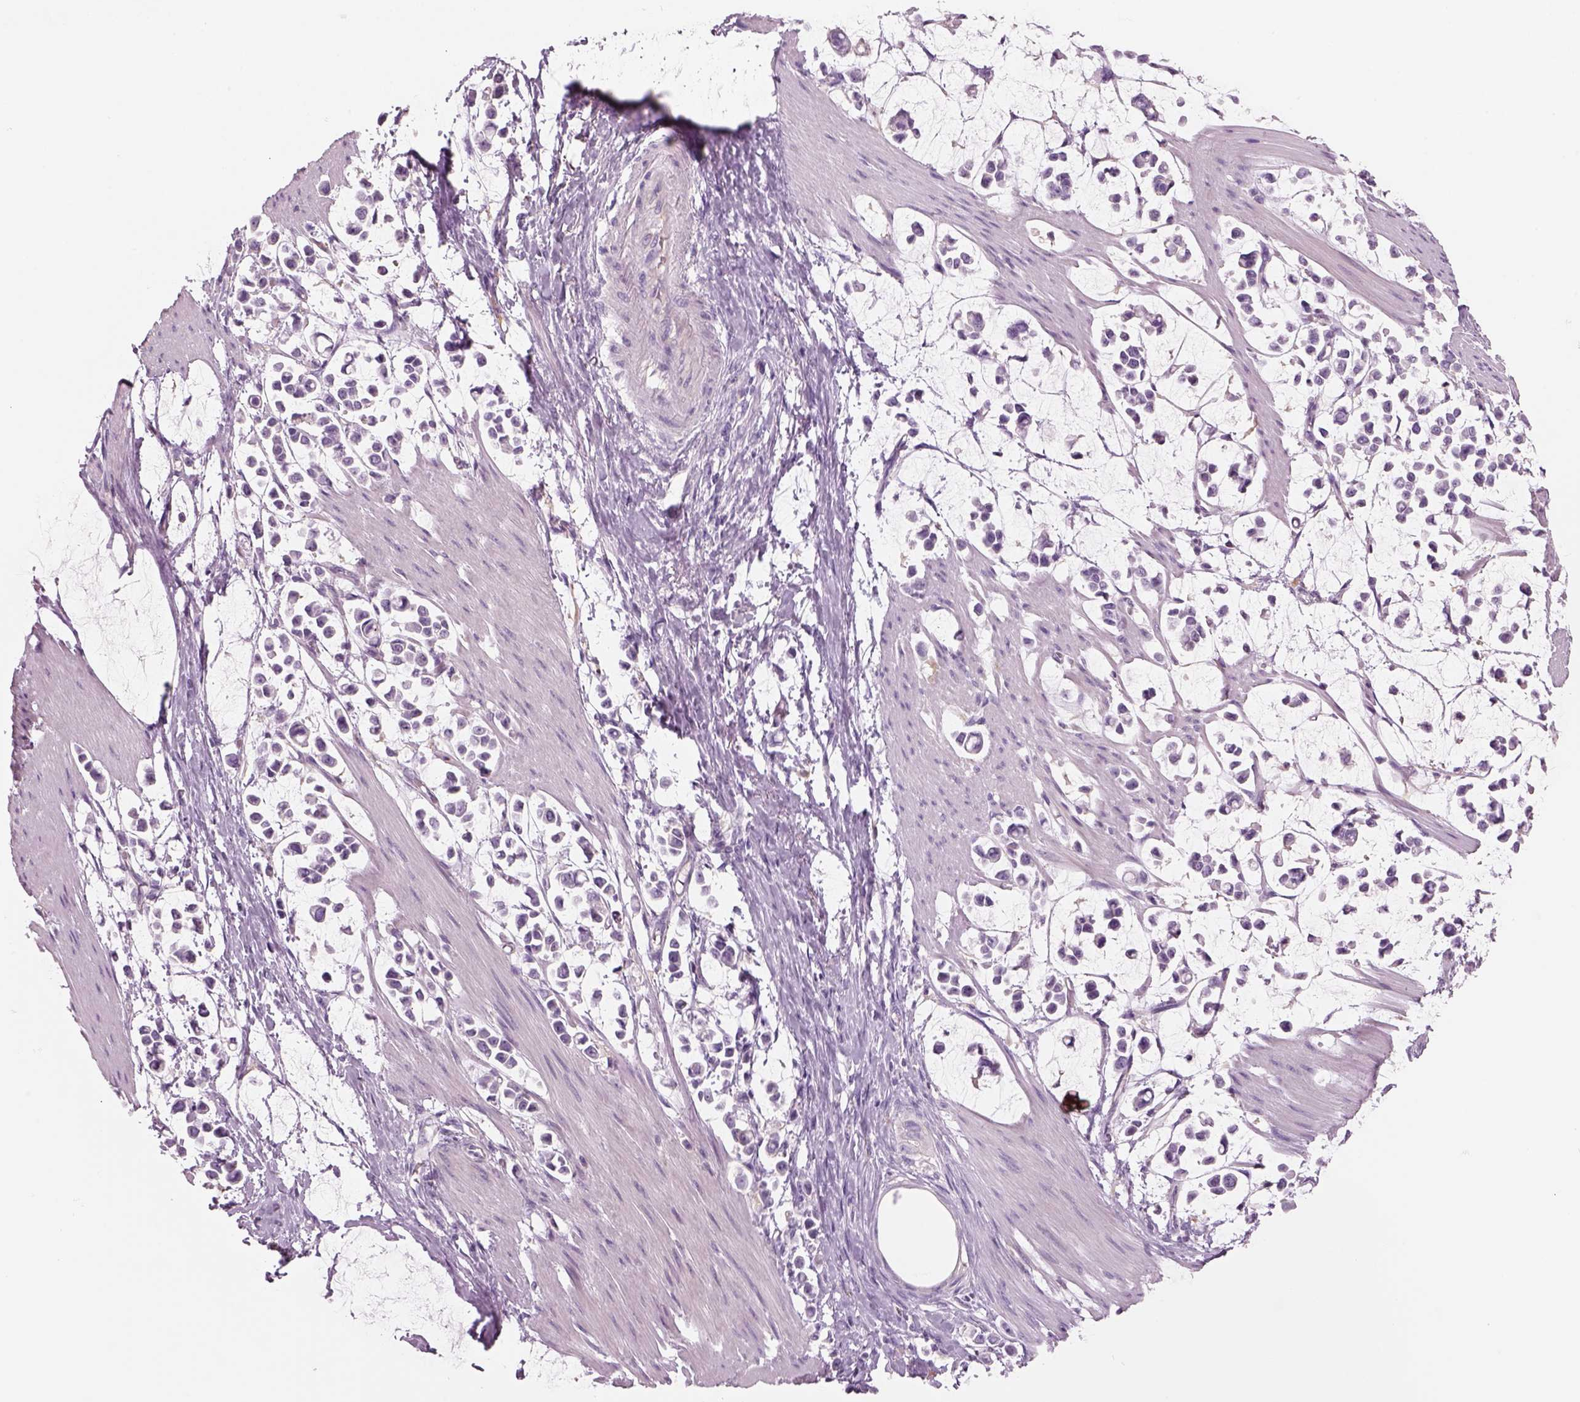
{"staining": {"intensity": "negative", "quantity": "none", "location": "none"}, "tissue": "stomach cancer", "cell_type": "Tumor cells", "image_type": "cancer", "snomed": [{"axis": "morphology", "description": "Adenocarcinoma, NOS"}, {"axis": "topography", "description": "Stomach"}], "caption": "Tumor cells are negative for brown protein staining in stomach adenocarcinoma. (Brightfield microscopy of DAB IHC at high magnification).", "gene": "SLC1A7", "patient": {"sex": "male", "age": 82}}